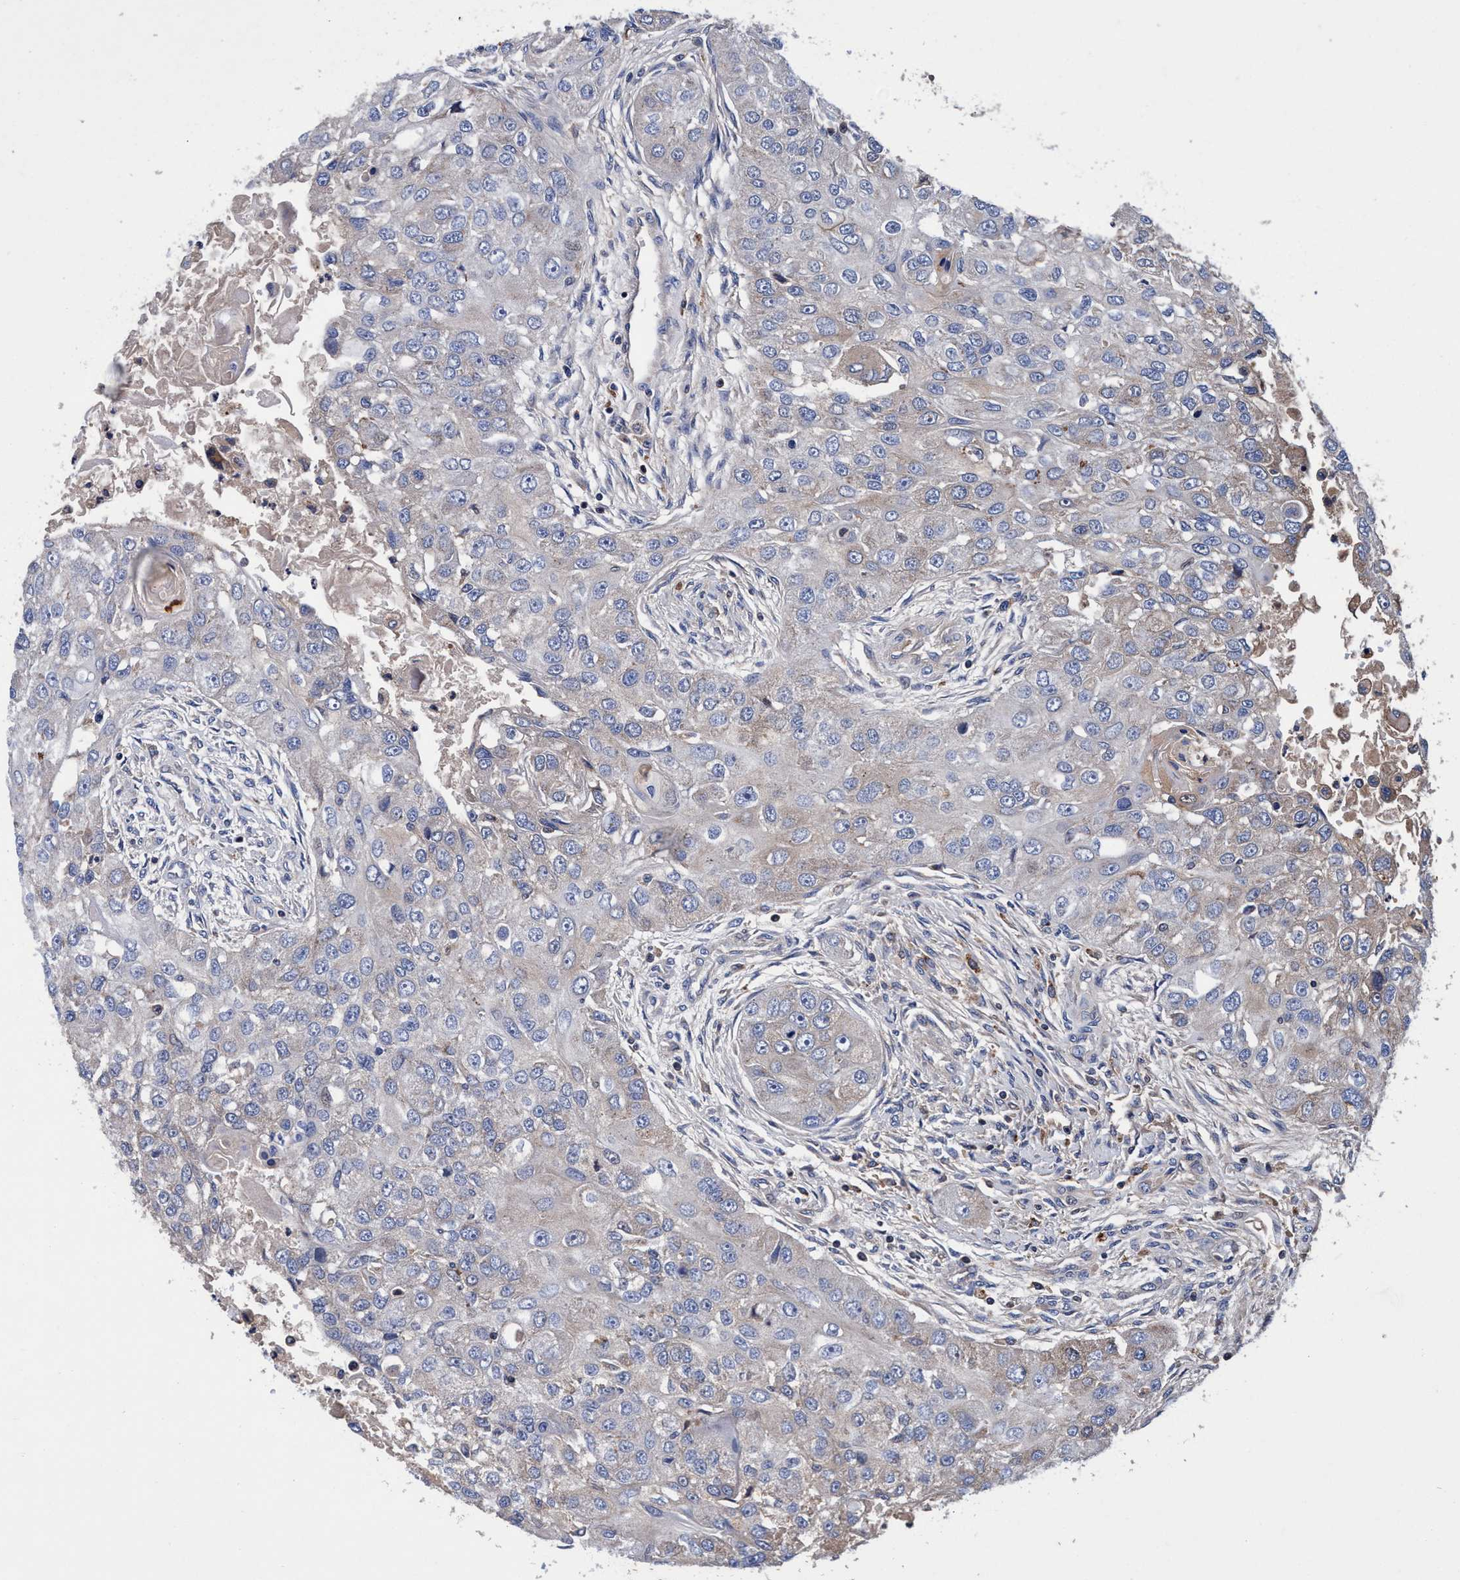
{"staining": {"intensity": "weak", "quantity": "<25%", "location": "cytoplasmic/membranous"}, "tissue": "head and neck cancer", "cell_type": "Tumor cells", "image_type": "cancer", "snomed": [{"axis": "morphology", "description": "Normal tissue, NOS"}, {"axis": "morphology", "description": "Squamous cell carcinoma, NOS"}, {"axis": "topography", "description": "Skeletal muscle"}, {"axis": "topography", "description": "Head-Neck"}], "caption": "Immunohistochemistry histopathology image of neoplastic tissue: human head and neck squamous cell carcinoma stained with DAB (3,3'-diaminobenzidine) reveals no significant protein expression in tumor cells.", "gene": "RNF208", "patient": {"sex": "male", "age": 51}}